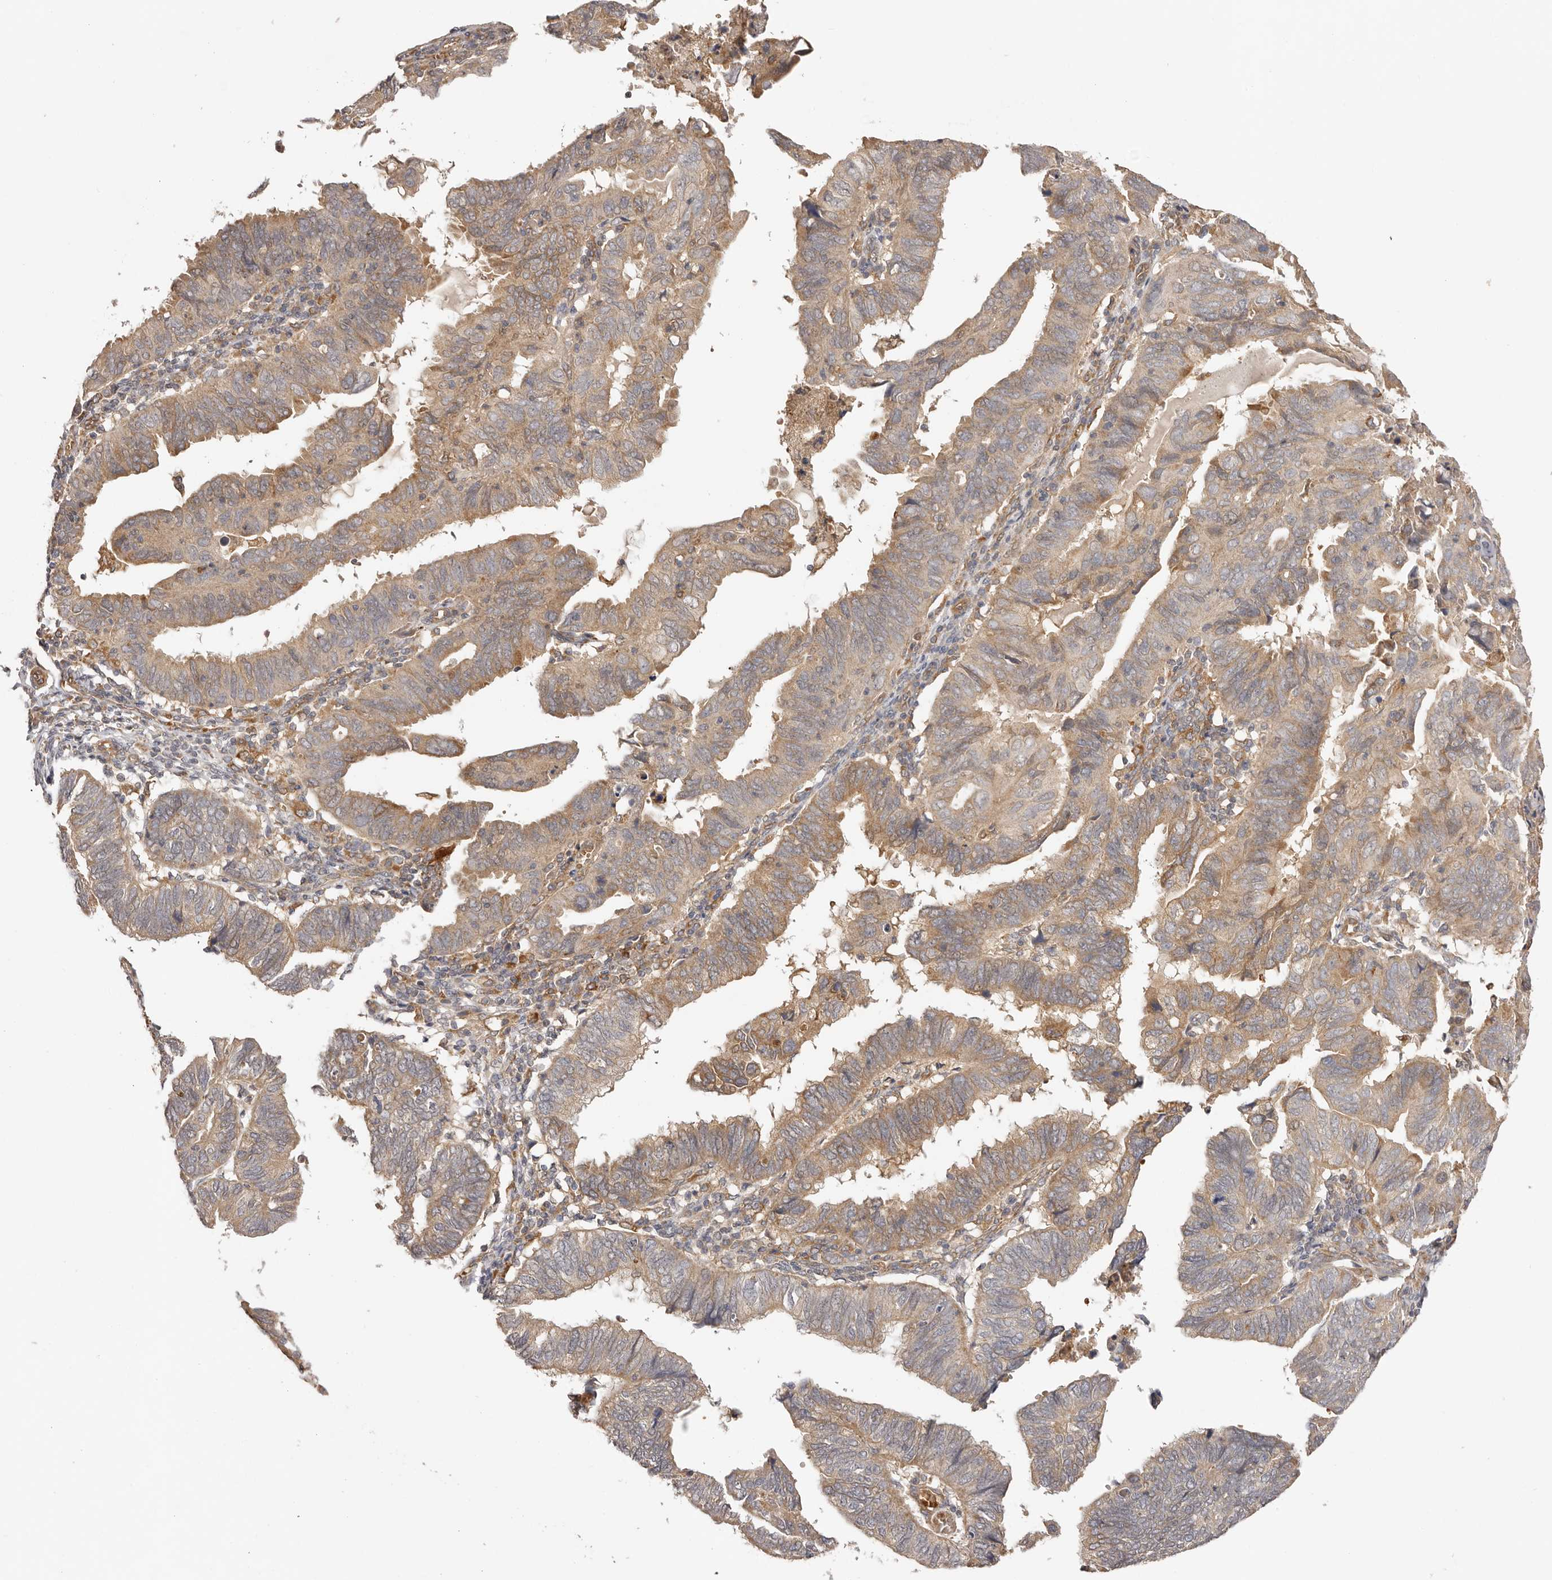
{"staining": {"intensity": "moderate", "quantity": "25%-75%", "location": "cytoplasmic/membranous"}, "tissue": "endometrial cancer", "cell_type": "Tumor cells", "image_type": "cancer", "snomed": [{"axis": "morphology", "description": "Adenocarcinoma, NOS"}, {"axis": "topography", "description": "Uterus"}], "caption": "Human endometrial cancer stained for a protein (brown) shows moderate cytoplasmic/membranous positive expression in approximately 25%-75% of tumor cells.", "gene": "UBR2", "patient": {"sex": "female", "age": 77}}